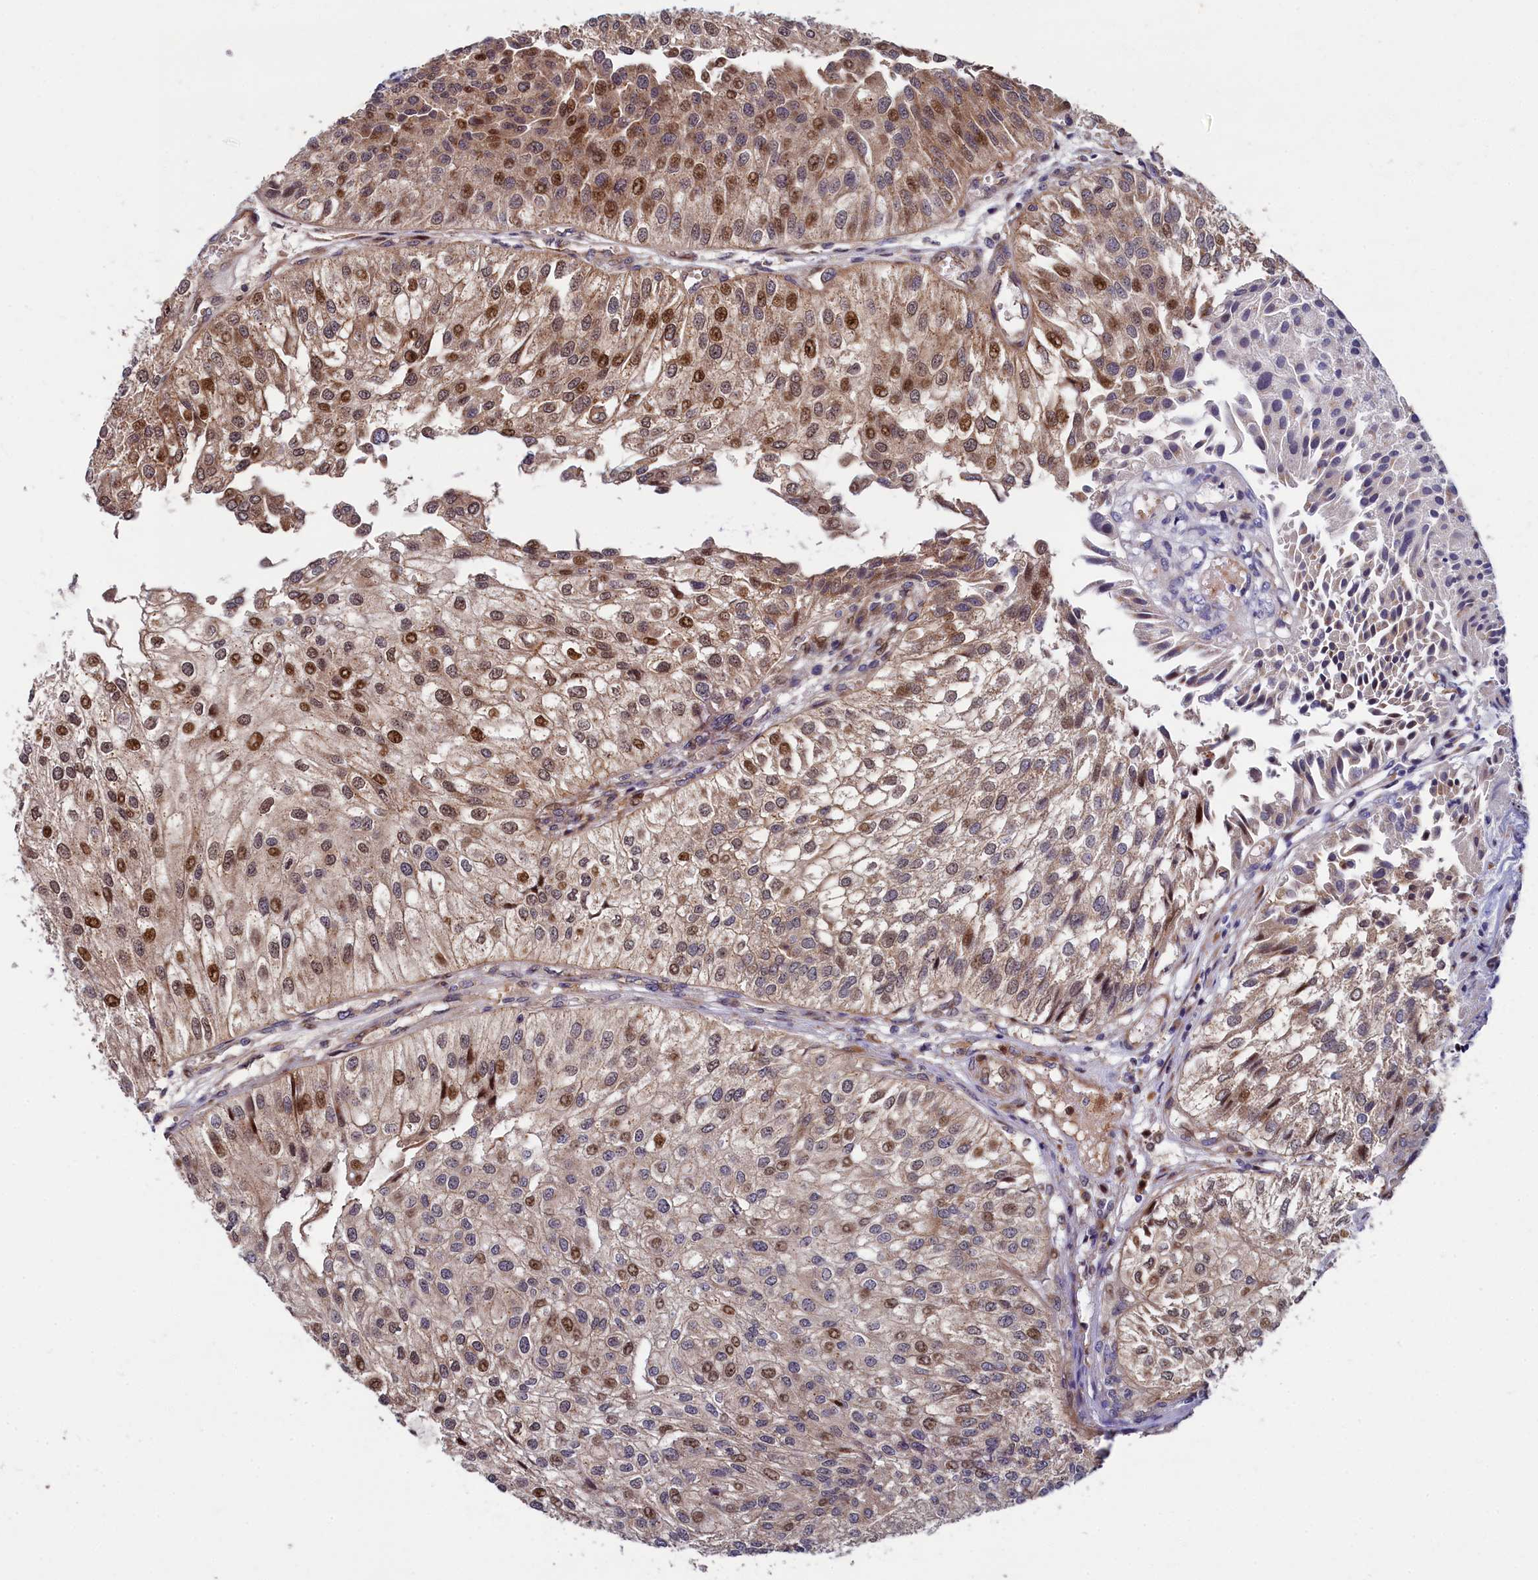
{"staining": {"intensity": "moderate", "quantity": "25%-75%", "location": "nuclear"}, "tissue": "urothelial cancer", "cell_type": "Tumor cells", "image_type": "cancer", "snomed": [{"axis": "morphology", "description": "Urothelial carcinoma, Low grade"}, {"axis": "topography", "description": "Urinary bladder"}], "caption": "A brown stain highlights moderate nuclear positivity of a protein in urothelial cancer tumor cells.", "gene": "PIK3C3", "patient": {"sex": "female", "age": 89}}